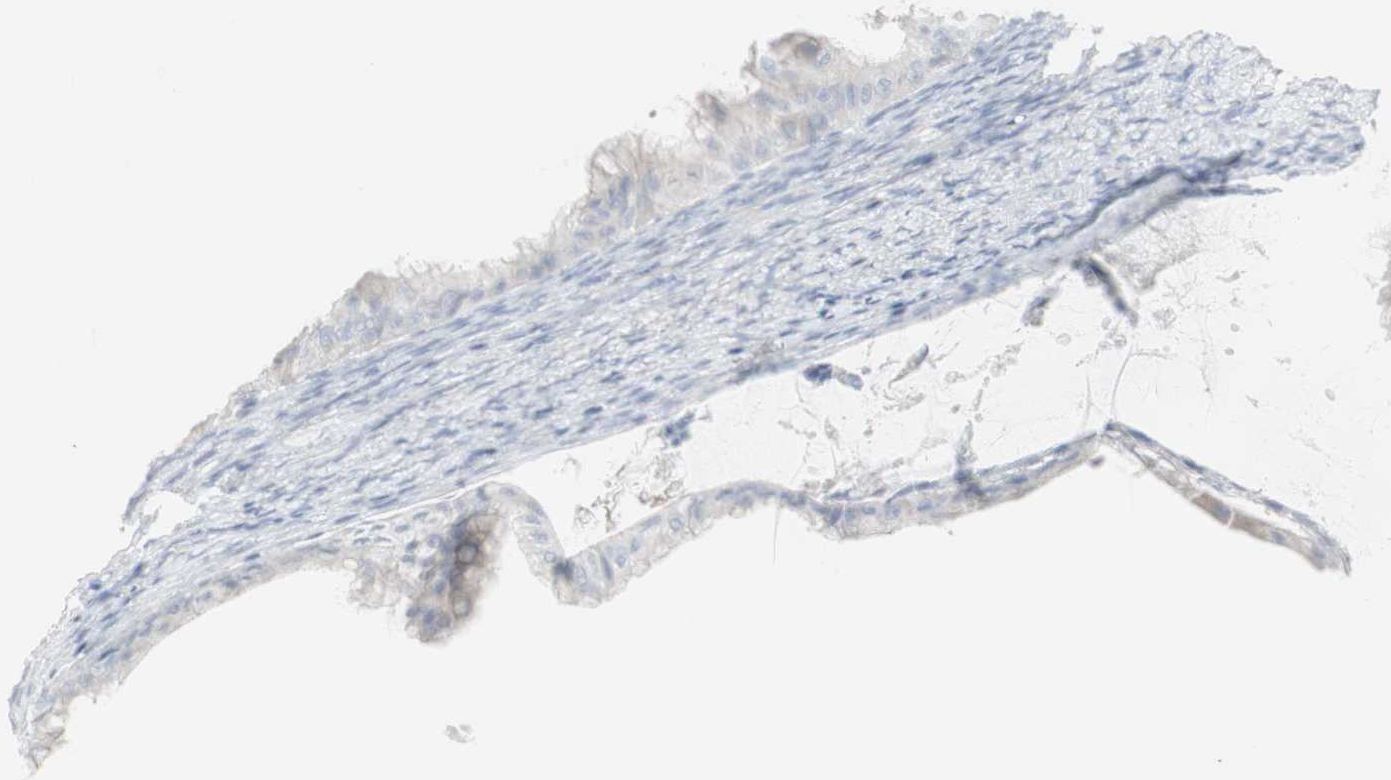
{"staining": {"intensity": "negative", "quantity": "none", "location": "none"}, "tissue": "ovarian cancer", "cell_type": "Tumor cells", "image_type": "cancer", "snomed": [{"axis": "morphology", "description": "Cystadenocarcinoma, mucinous, NOS"}, {"axis": "topography", "description": "Ovary"}], "caption": "Tumor cells are negative for brown protein staining in ovarian mucinous cystadenocarcinoma.", "gene": "ENSG00000198211", "patient": {"sex": "female", "age": 61}}